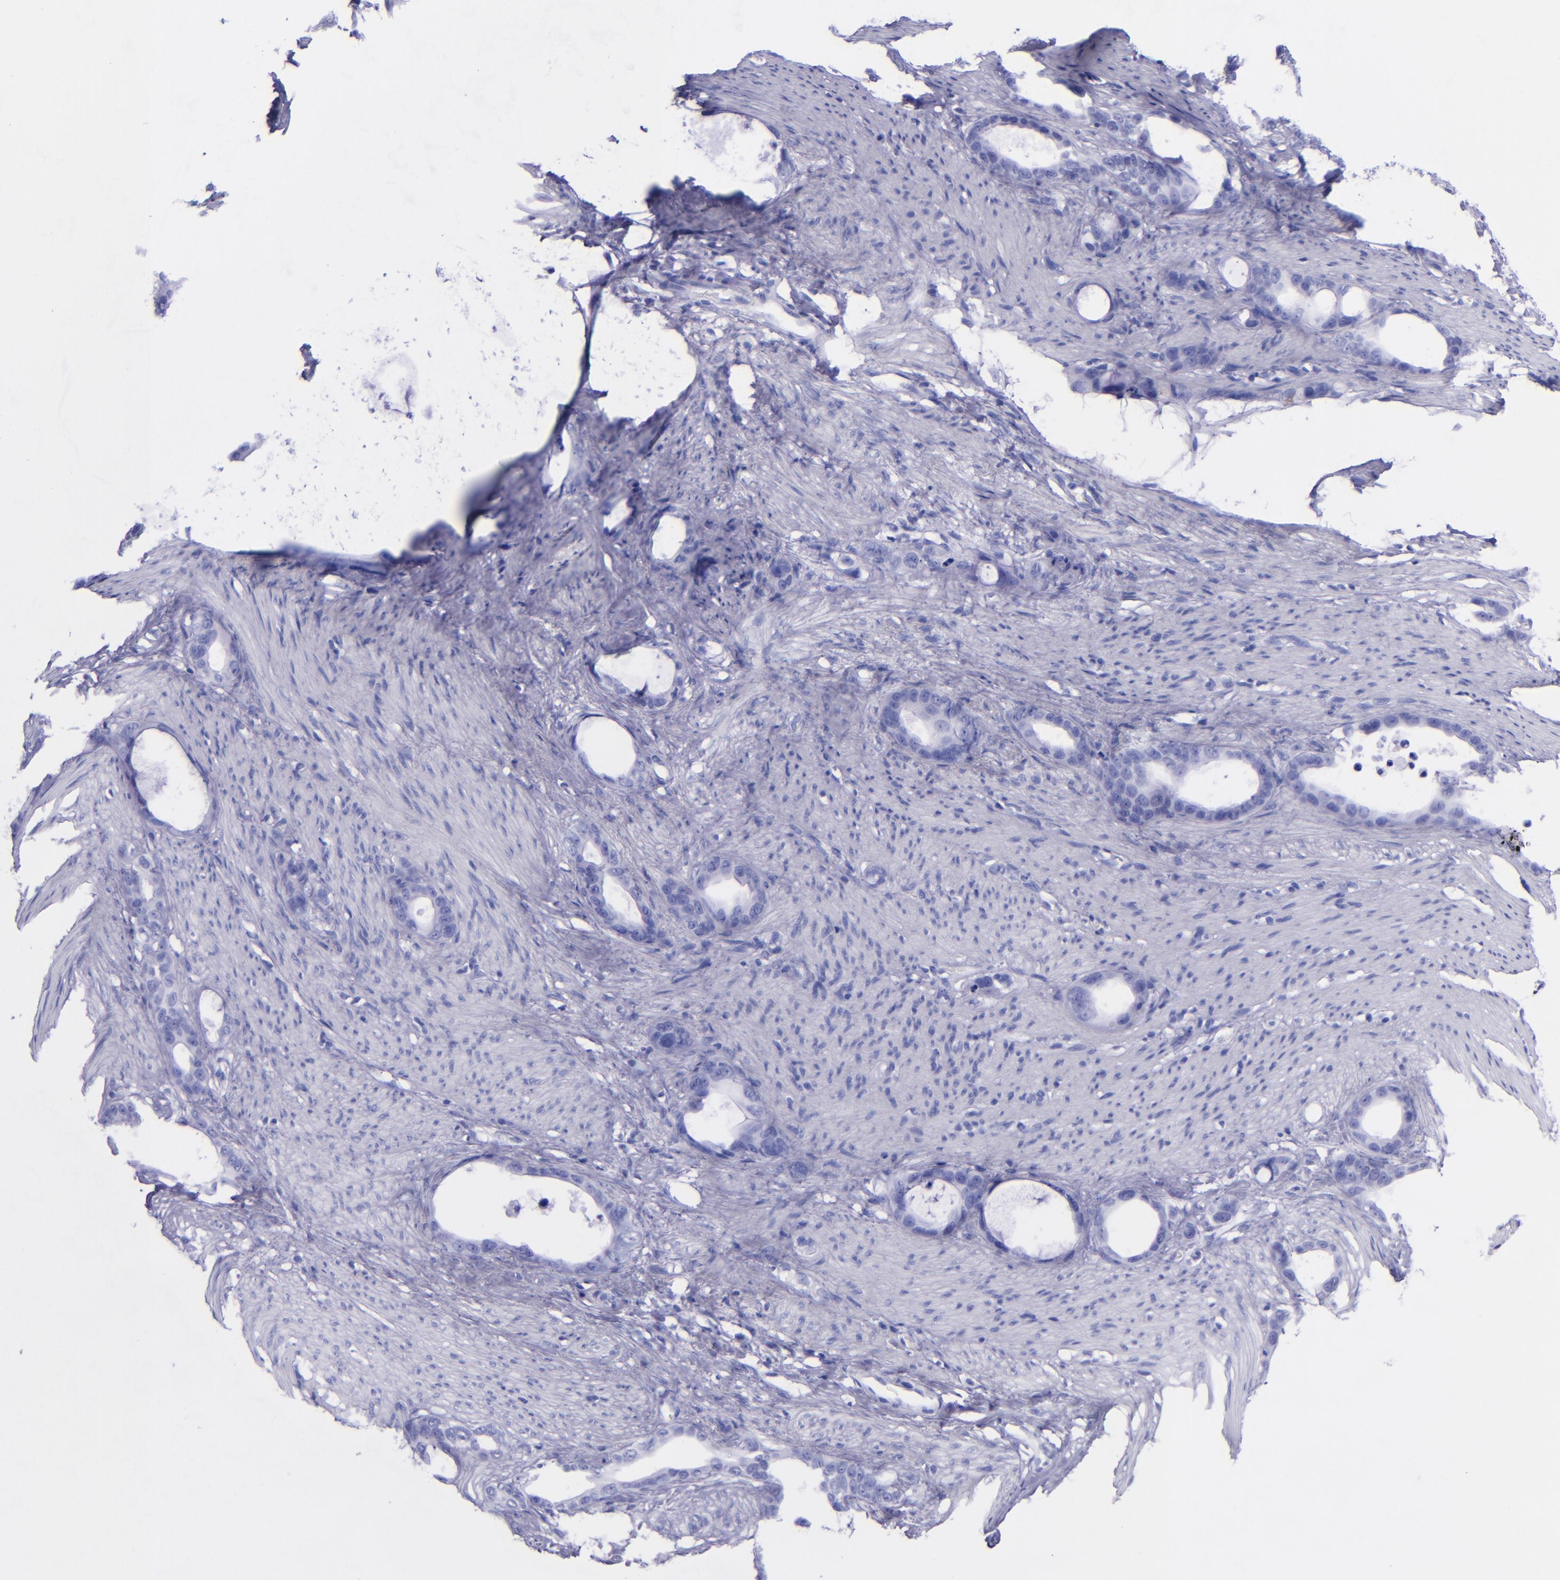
{"staining": {"intensity": "negative", "quantity": "none", "location": "none"}, "tissue": "stomach cancer", "cell_type": "Tumor cells", "image_type": "cancer", "snomed": [{"axis": "morphology", "description": "Adenocarcinoma, NOS"}, {"axis": "topography", "description": "Stomach"}], "caption": "Immunohistochemistry (IHC) image of human stomach cancer (adenocarcinoma) stained for a protein (brown), which displays no staining in tumor cells.", "gene": "LAG3", "patient": {"sex": "female", "age": 75}}